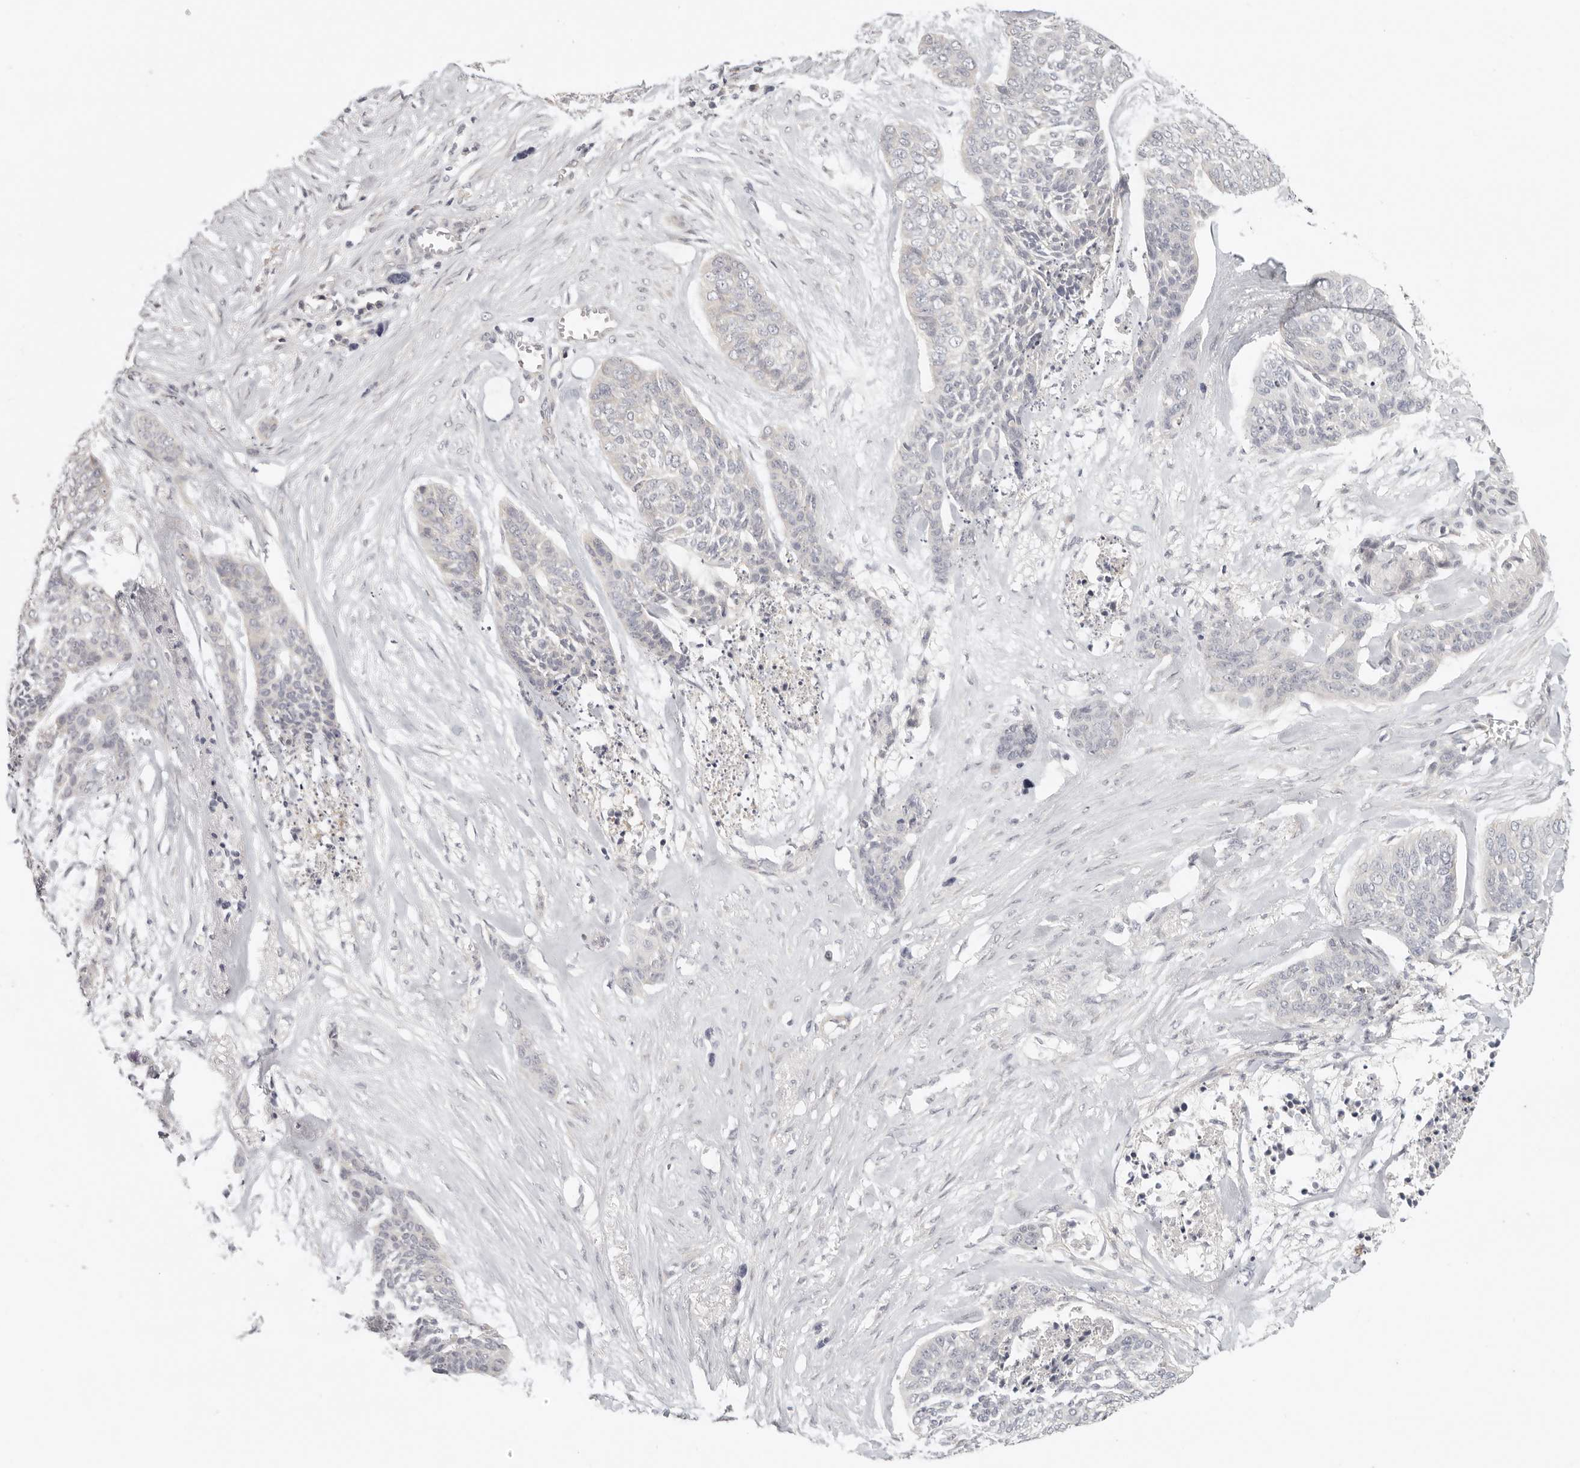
{"staining": {"intensity": "negative", "quantity": "none", "location": "none"}, "tissue": "skin cancer", "cell_type": "Tumor cells", "image_type": "cancer", "snomed": [{"axis": "morphology", "description": "Basal cell carcinoma"}, {"axis": "topography", "description": "Skin"}], "caption": "The immunohistochemistry micrograph has no significant staining in tumor cells of skin cancer (basal cell carcinoma) tissue.", "gene": "AHDC1", "patient": {"sex": "female", "age": 64}}